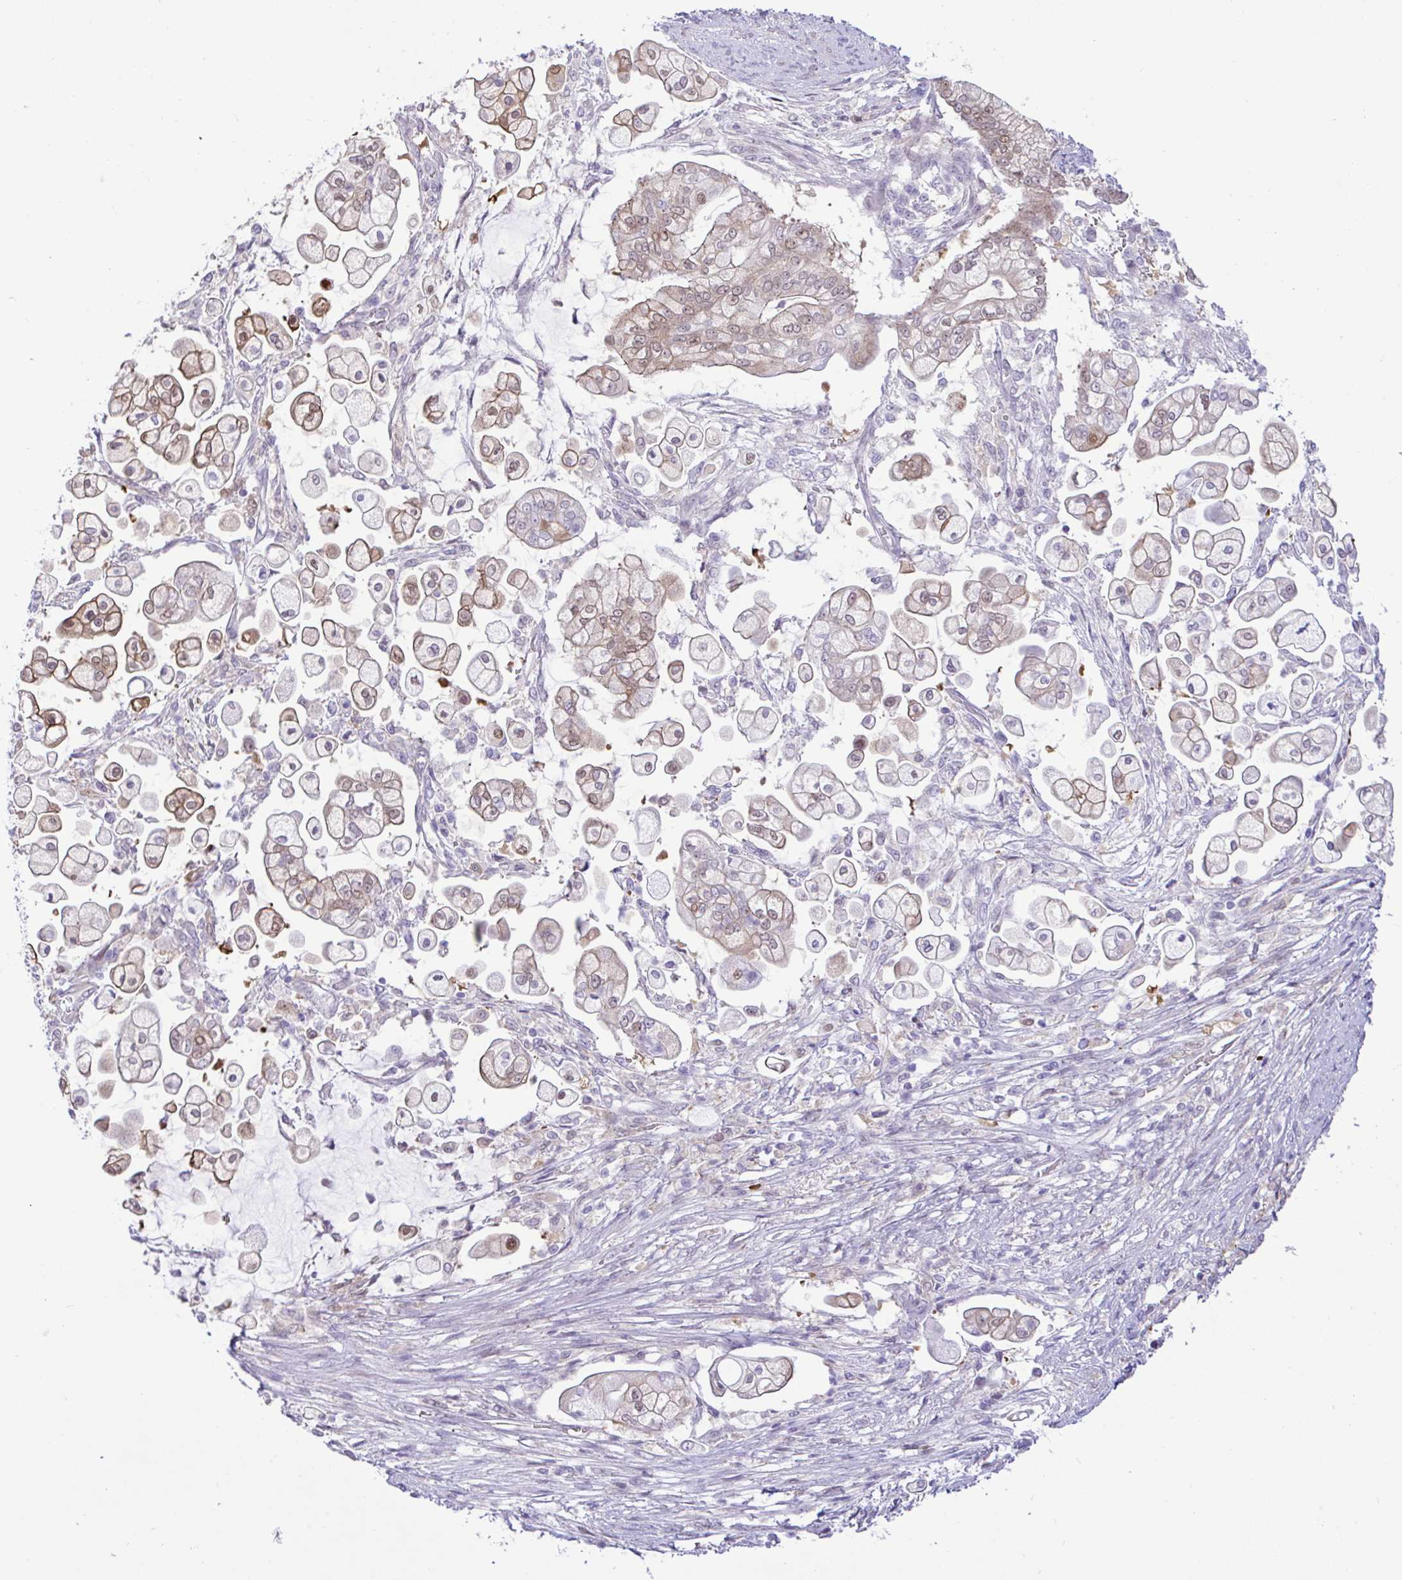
{"staining": {"intensity": "weak", "quantity": "<25%", "location": "cytoplasmic/membranous,nuclear"}, "tissue": "pancreatic cancer", "cell_type": "Tumor cells", "image_type": "cancer", "snomed": [{"axis": "morphology", "description": "Adenocarcinoma, NOS"}, {"axis": "topography", "description": "Pancreas"}], "caption": "Protein analysis of pancreatic cancer (adenocarcinoma) shows no significant positivity in tumor cells.", "gene": "ZNF485", "patient": {"sex": "female", "age": 69}}